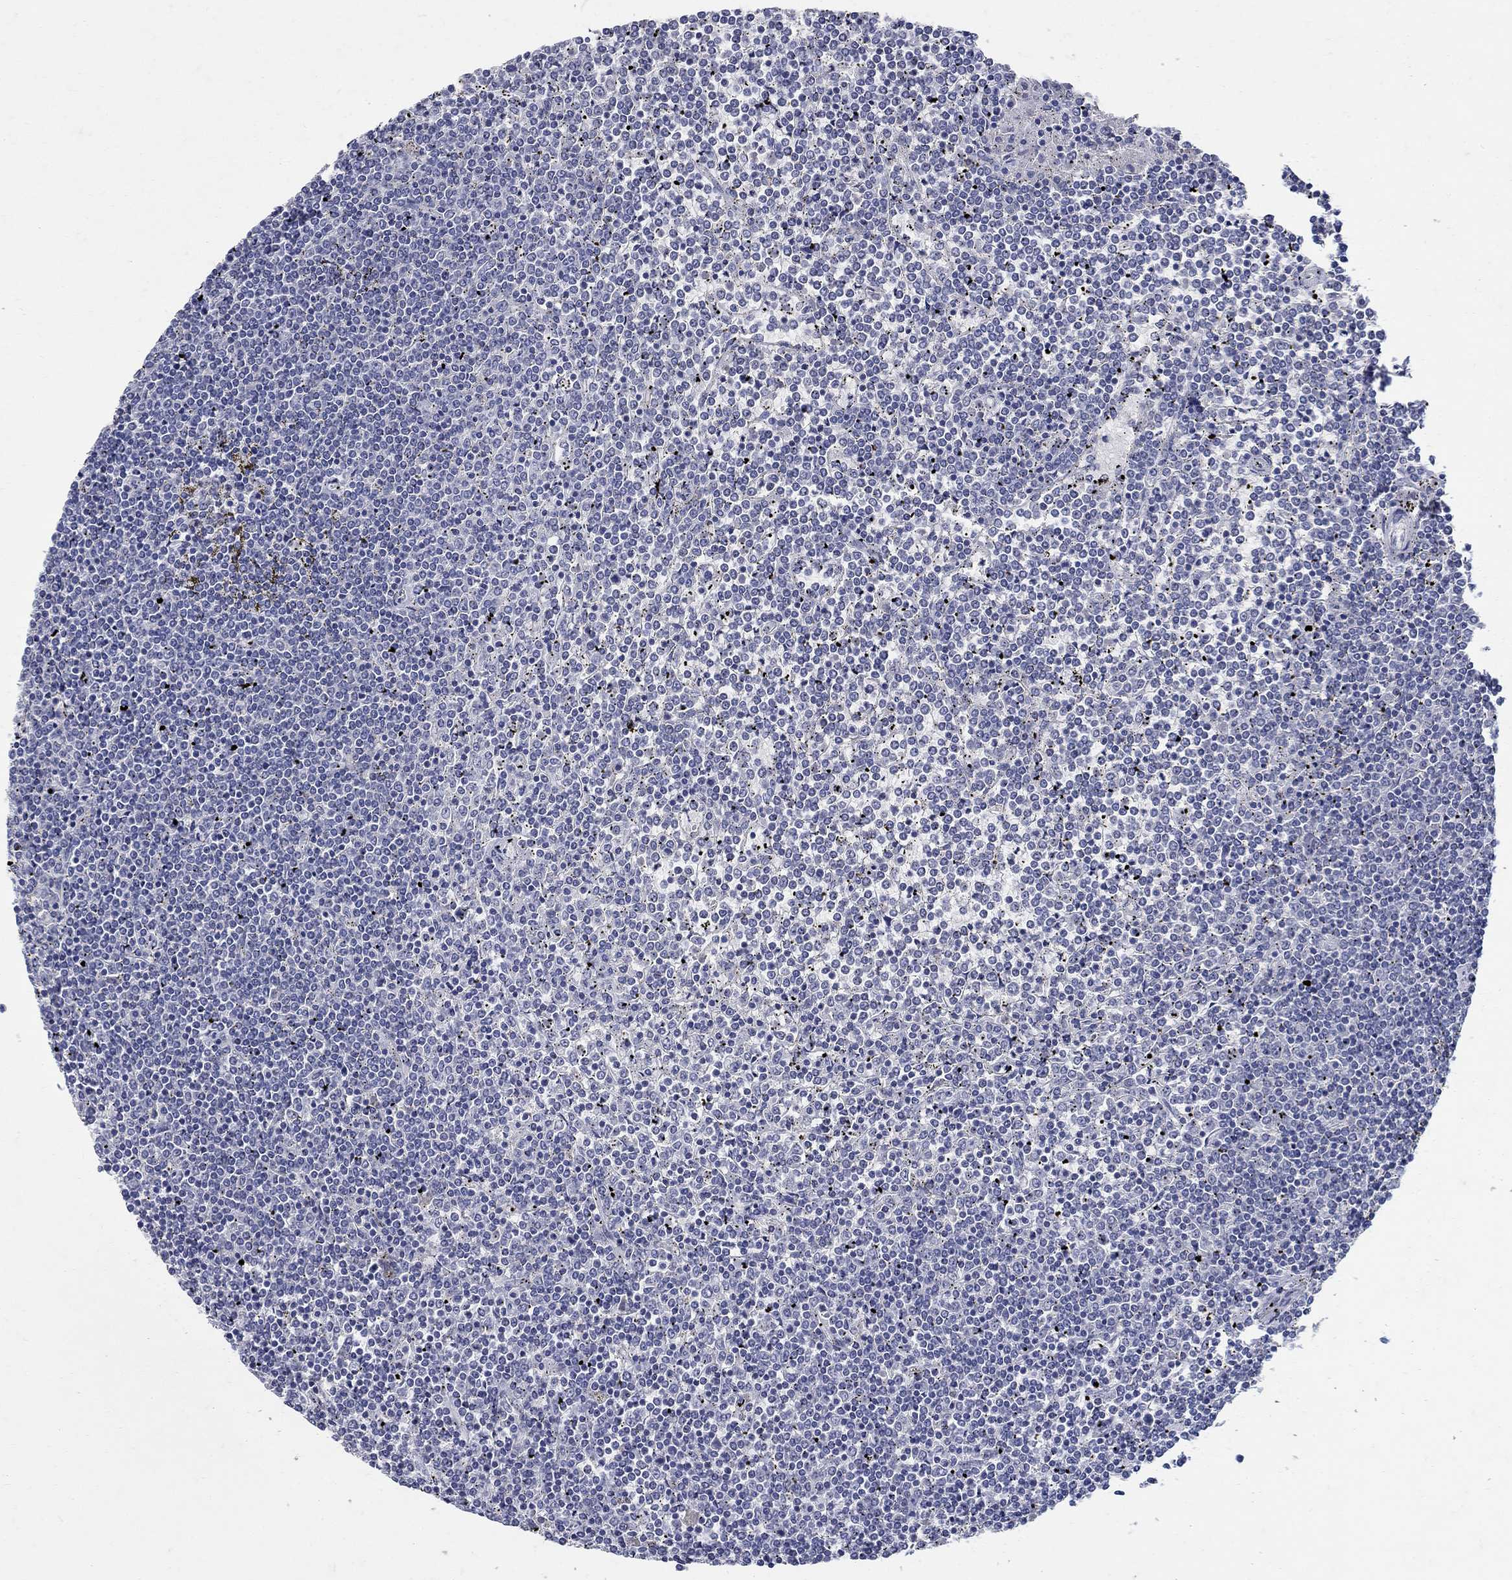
{"staining": {"intensity": "negative", "quantity": "none", "location": "none"}, "tissue": "lymphoma", "cell_type": "Tumor cells", "image_type": "cancer", "snomed": [{"axis": "morphology", "description": "Malignant lymphoma, non-Hodgkin's type, Low grade"}, {"axis": "topography", "description": "Spleen"}], "caption": "Lymphoma stained for a protein using immunohistochemistry demonstrates no expression tumor cells.", "gene": "SOX2", "patient": {"sex": "female", "age": 19}}